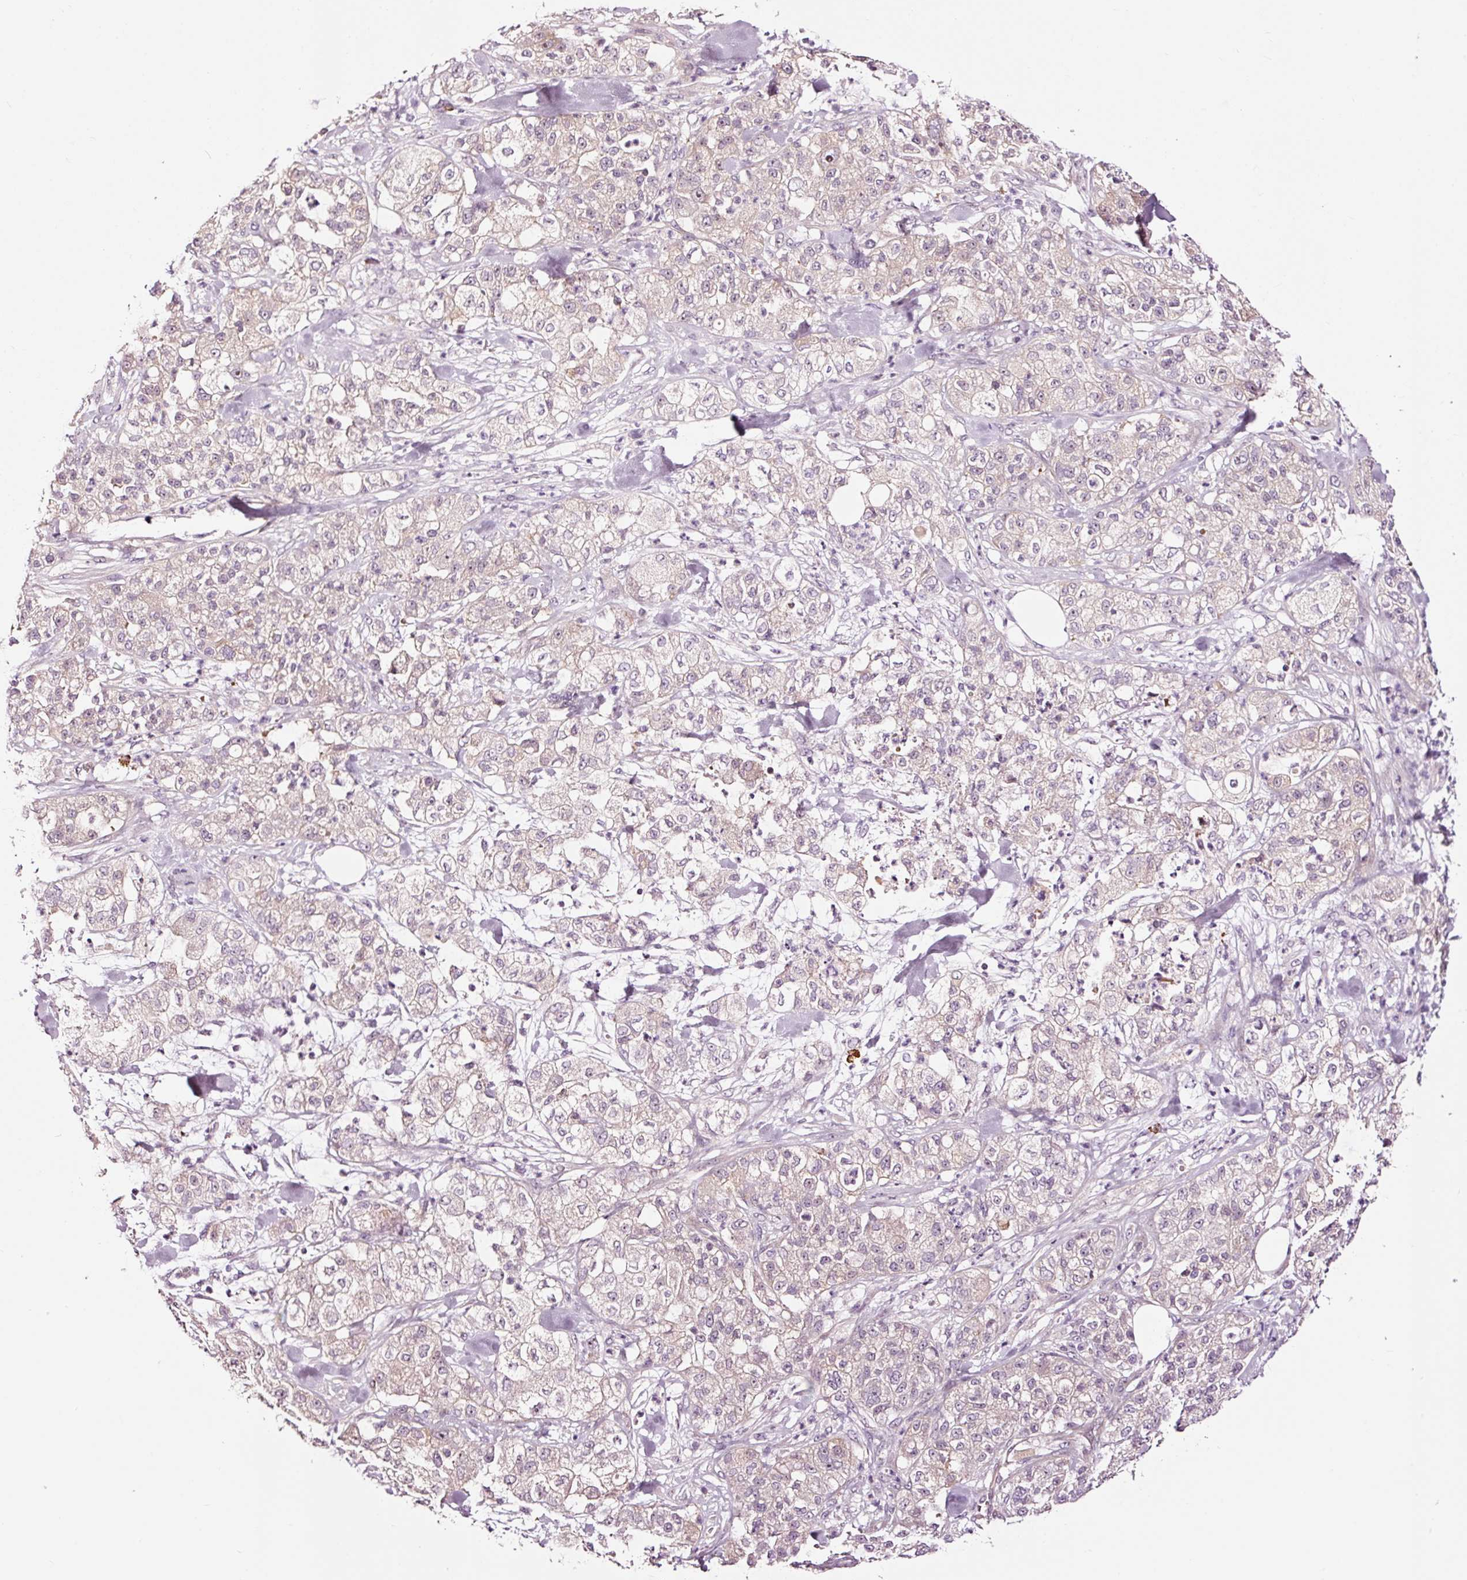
{"staining": {"intensity": "negative", "quantity": "none", "location": "none"}, "tissue": "pancreatic cancer", "cell_type": "Tumor cells", "image_type": "cancer", "snomed": [{"axis": "morphology", "description": "Adenocarcinoma, NOS"}, {"axis": "topography", "description": "Pancreas"}], "caption": "A photomicrograph of pancreatic adenocarcinoma stained for a protein reveals no brown staining in tumor cells.", "gene": "UTP14A", "patient": {"sex": "female", "age": 78}}